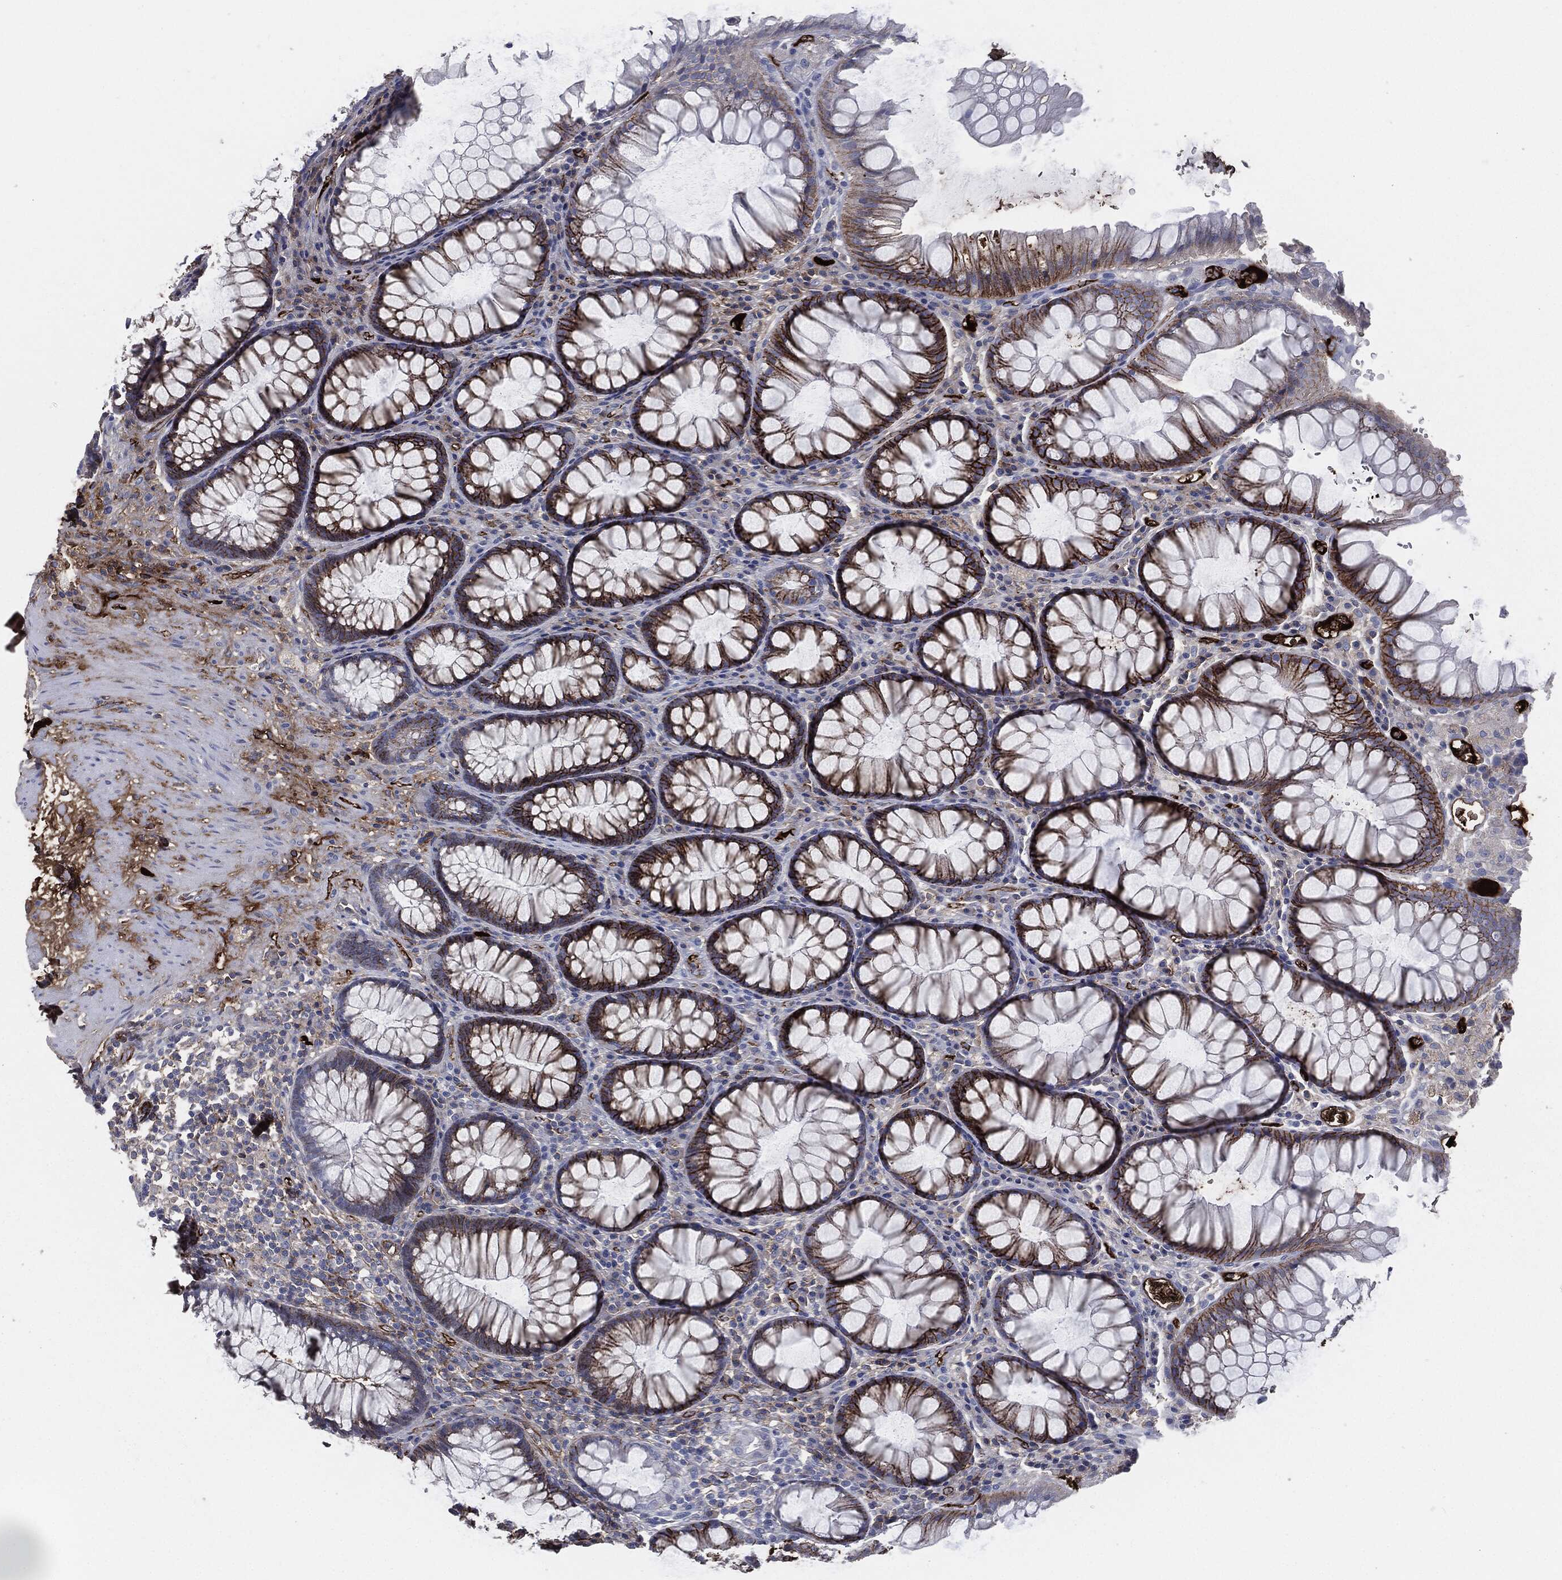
{"staining": {"intensity": "strong", "quantity": "25%-75%", "location": "cytoplasmic/membranous"}, "tissue": "rectum", "cell_type": "Glandular cells", "image_type": "normal", "snomed": [{"axis": "morphology", "description": "Normal tissue, NOS"}, {"axis": "topography", "description": "Rectum"}], "caption": "Protein expression by immunohistochemistry (IHC) exhibits strong cytoplasmic/membranous positivity in approximately 25%-75% of glandular cells in unremarkable rectum.", "gene": "APOB", "patient": {"sex": "female", "age": 68}}